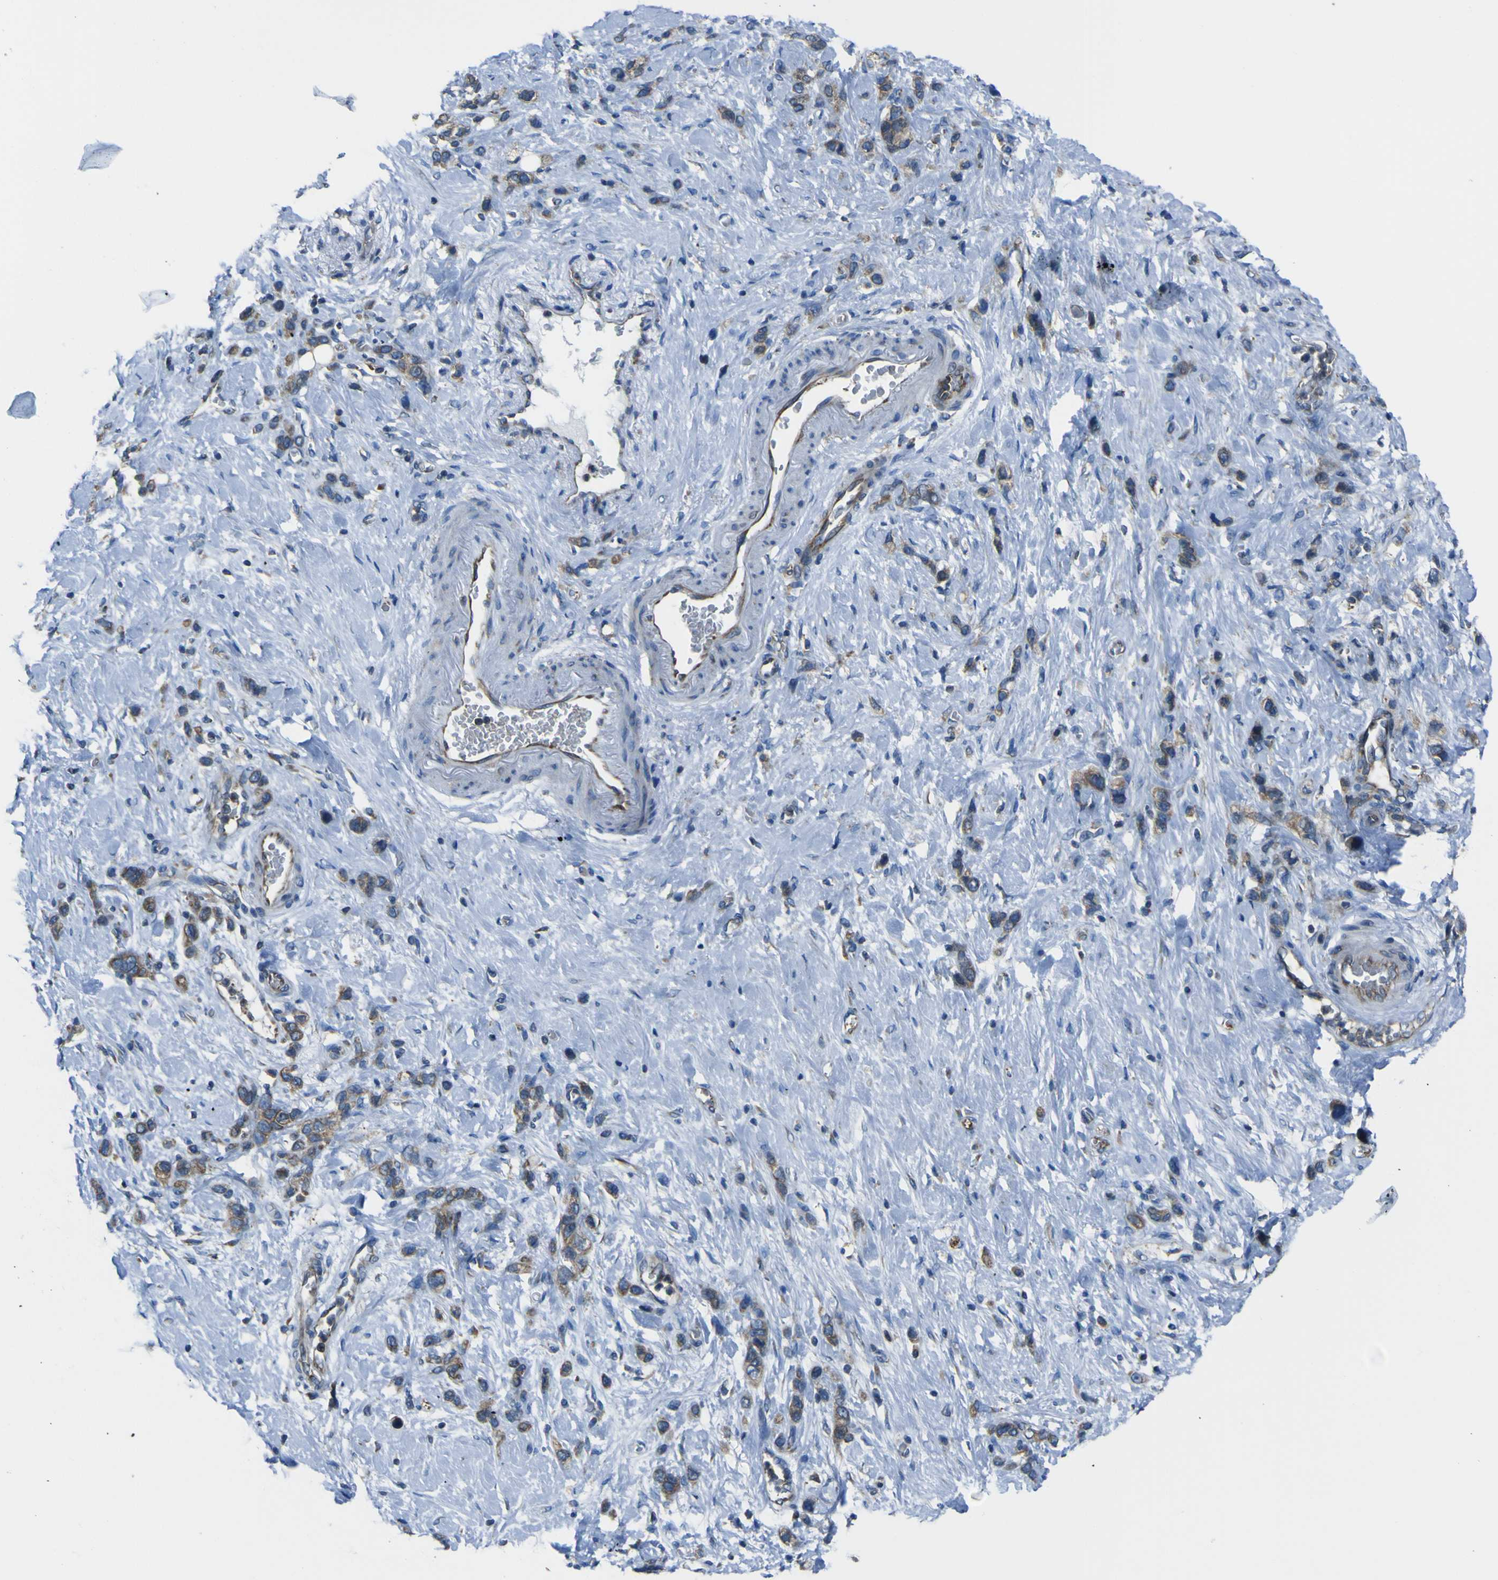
{"staining": {"intensity": "moderate", "quantity": ">75%", "location": "cytoplasmic/membranous"}, "tissue": "stomach cancer", "cell_type": "Tumor cells", "image_type": "cancer", "snomed": [{"axis": "morphology", "description": "Adenocarcinoma, NOS"}, {"axis": "morphology", "description": "Adenocarcinoma, High grade"}, {"axis": "topography", "description": "Stomach, upper"}, {"axis": "topography", "description": "Stomach, lower"}], "caption": "This photomicrograph exhibits immunohistochemistry (IHC) staining of human stomach cancer, with medium moderate cytoplasmic/membranous staining in approximately >75% of tumor cells.", "gene": "STIM1", "patient": {"sex": "female", "age": 65}}